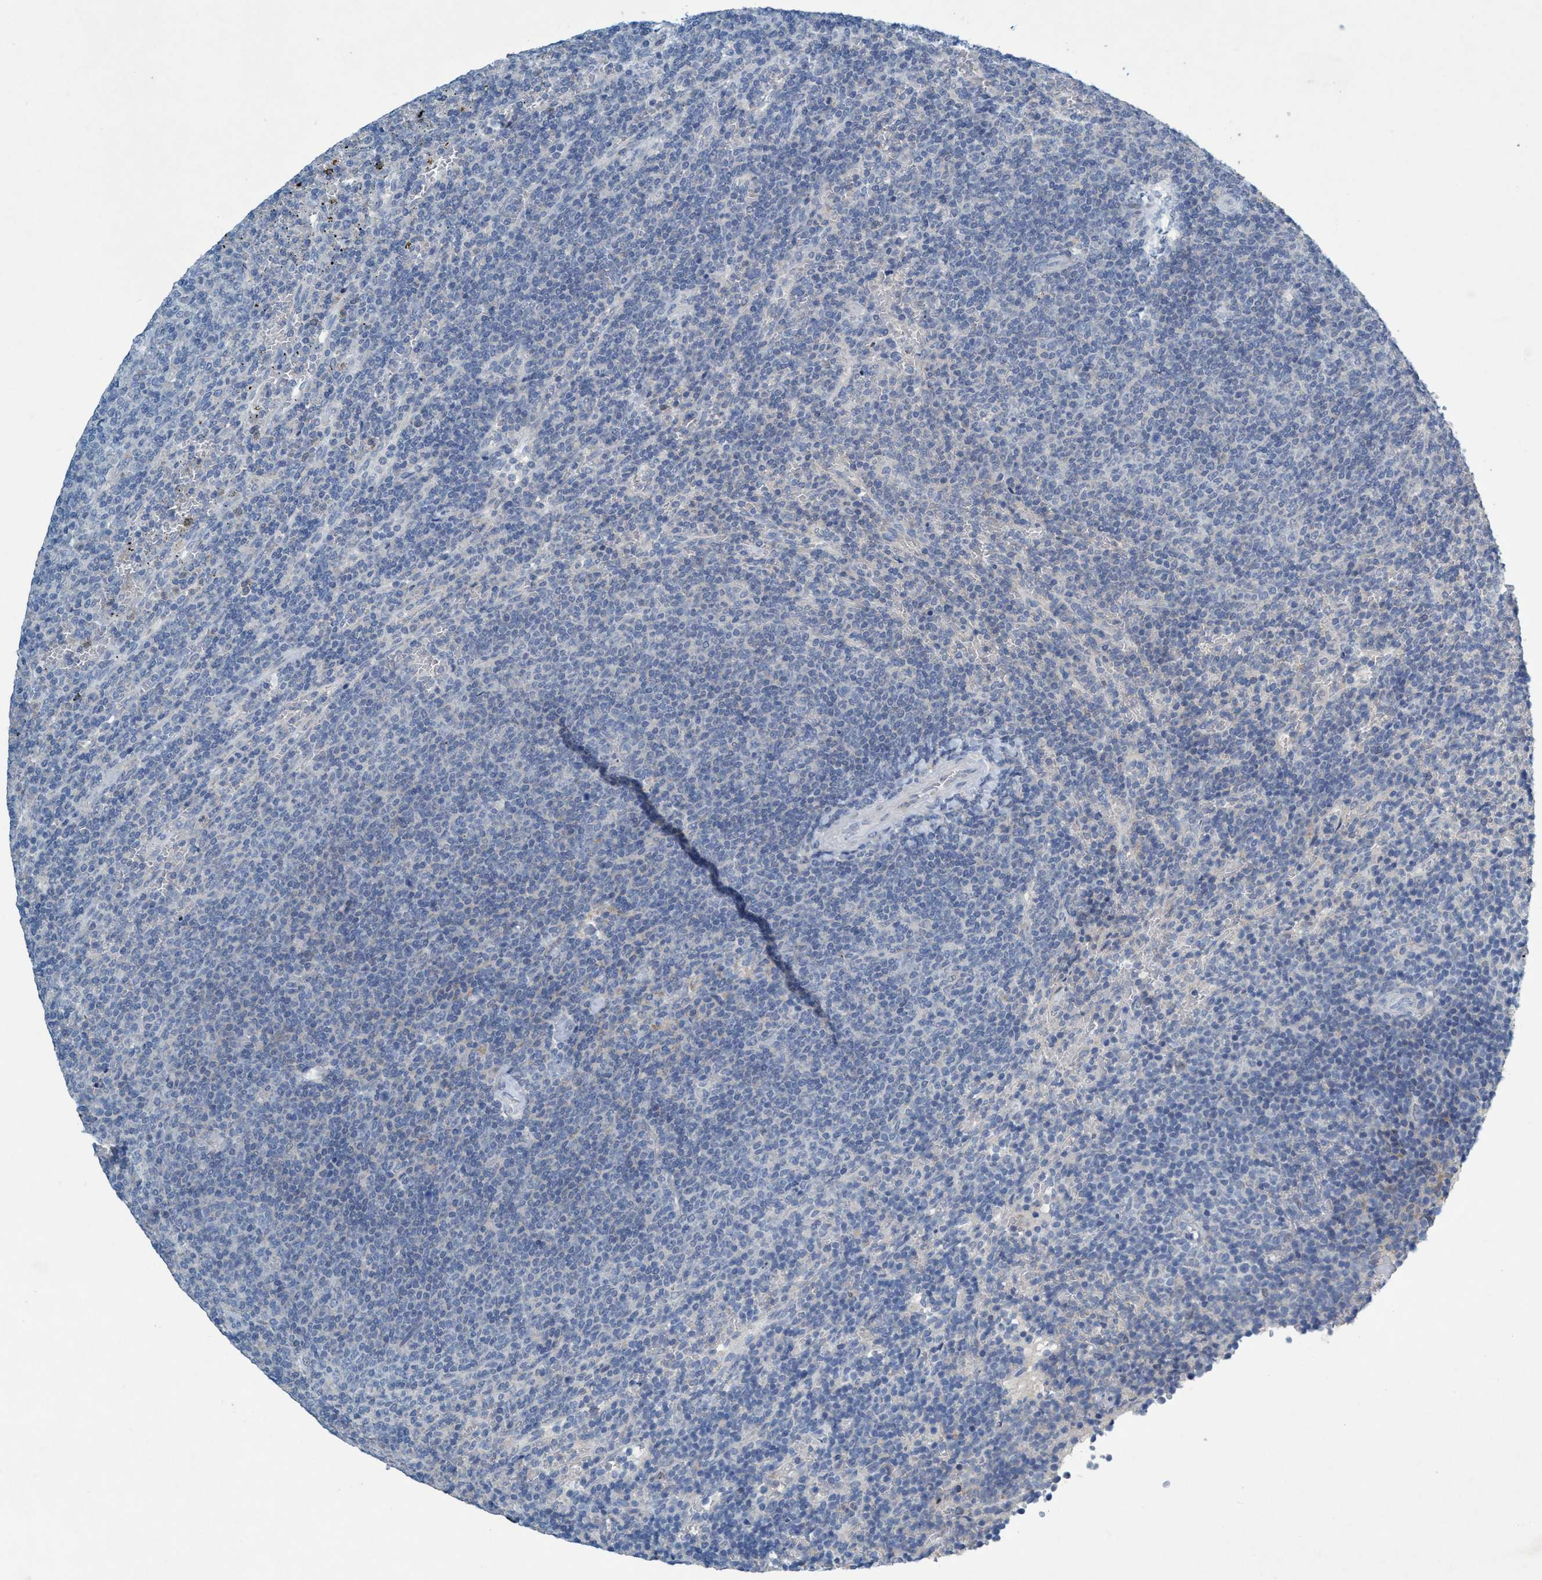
{"staining": {"intensity": "negative", "quantity": "none", "location": "none"}, "tissue": "lymphoma", "cell_type": "Tumor cells", "image_type": "cancer", "snomed": [{"axis": "morphology", "description": "Malignant lymphoma, non-Hodgkin's type, Low grade"}, {"axis": "topography", "description": "Spleen"}], "caption": "This micrograph is of malignant lymphoma, non-Hodgkin's type (low-grade) stained with immunohistochemistry (IHC) to label a protein in brown with the nuclei are counter-stained blue. There is no positivity in tumor cells. (Immunohistochemistry, brightfield microscopy, high magnification).", "gene": "RNF208", "patient": {"sex": "female", "age": 50}}